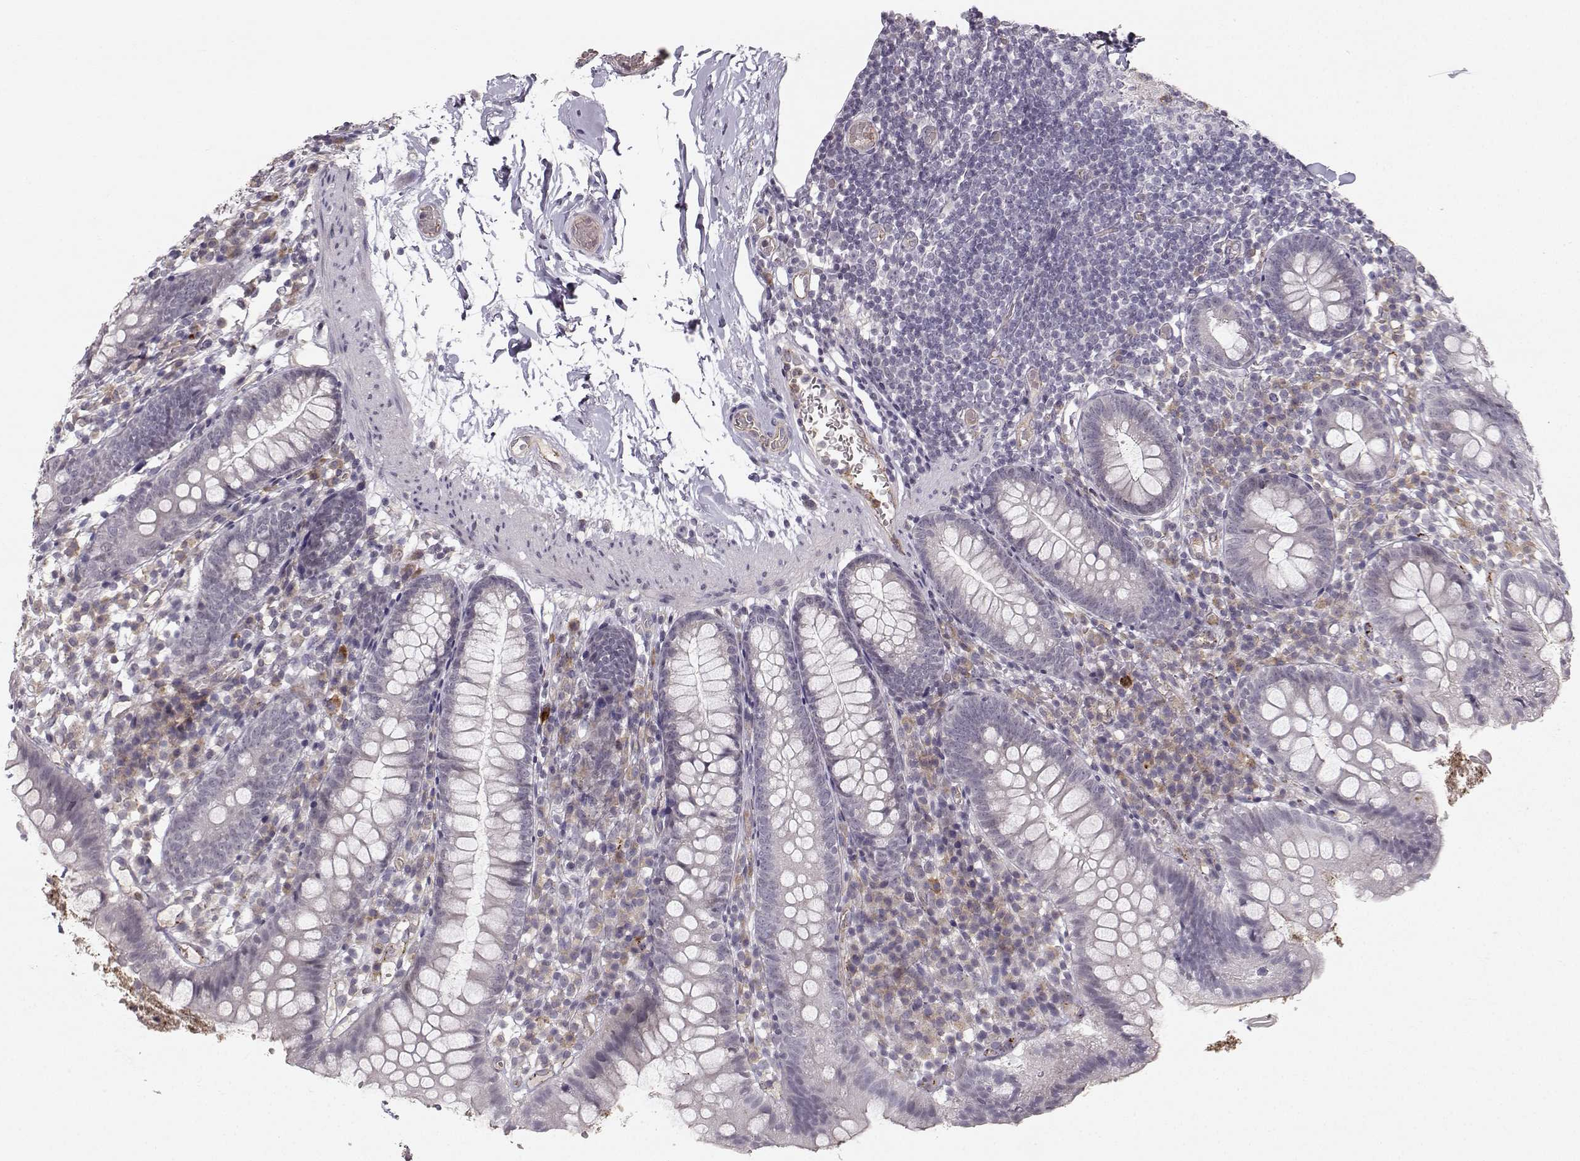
{"staining": {"intensity": "negative", "quantity": "none", "location": "none"}, "tissue": "small intestine", "cell_type": "Glandular cells", "image_type": "normal", "snomed": [{"axis": "morphology", "description": "Normal tissue, NOS"}, {"axis": "topography", "description": "Small intestine"}], "caption": "Immunohistochemistry micrograph of benign small intestine: small intestine stained with DAB demonstrates no significant protein expression in glandular cells. (Immunohistochemistry, brightfield microscopy, high magnification).", "gene": "OPRD1", "patient": {"sex": "female", "age": 90}}